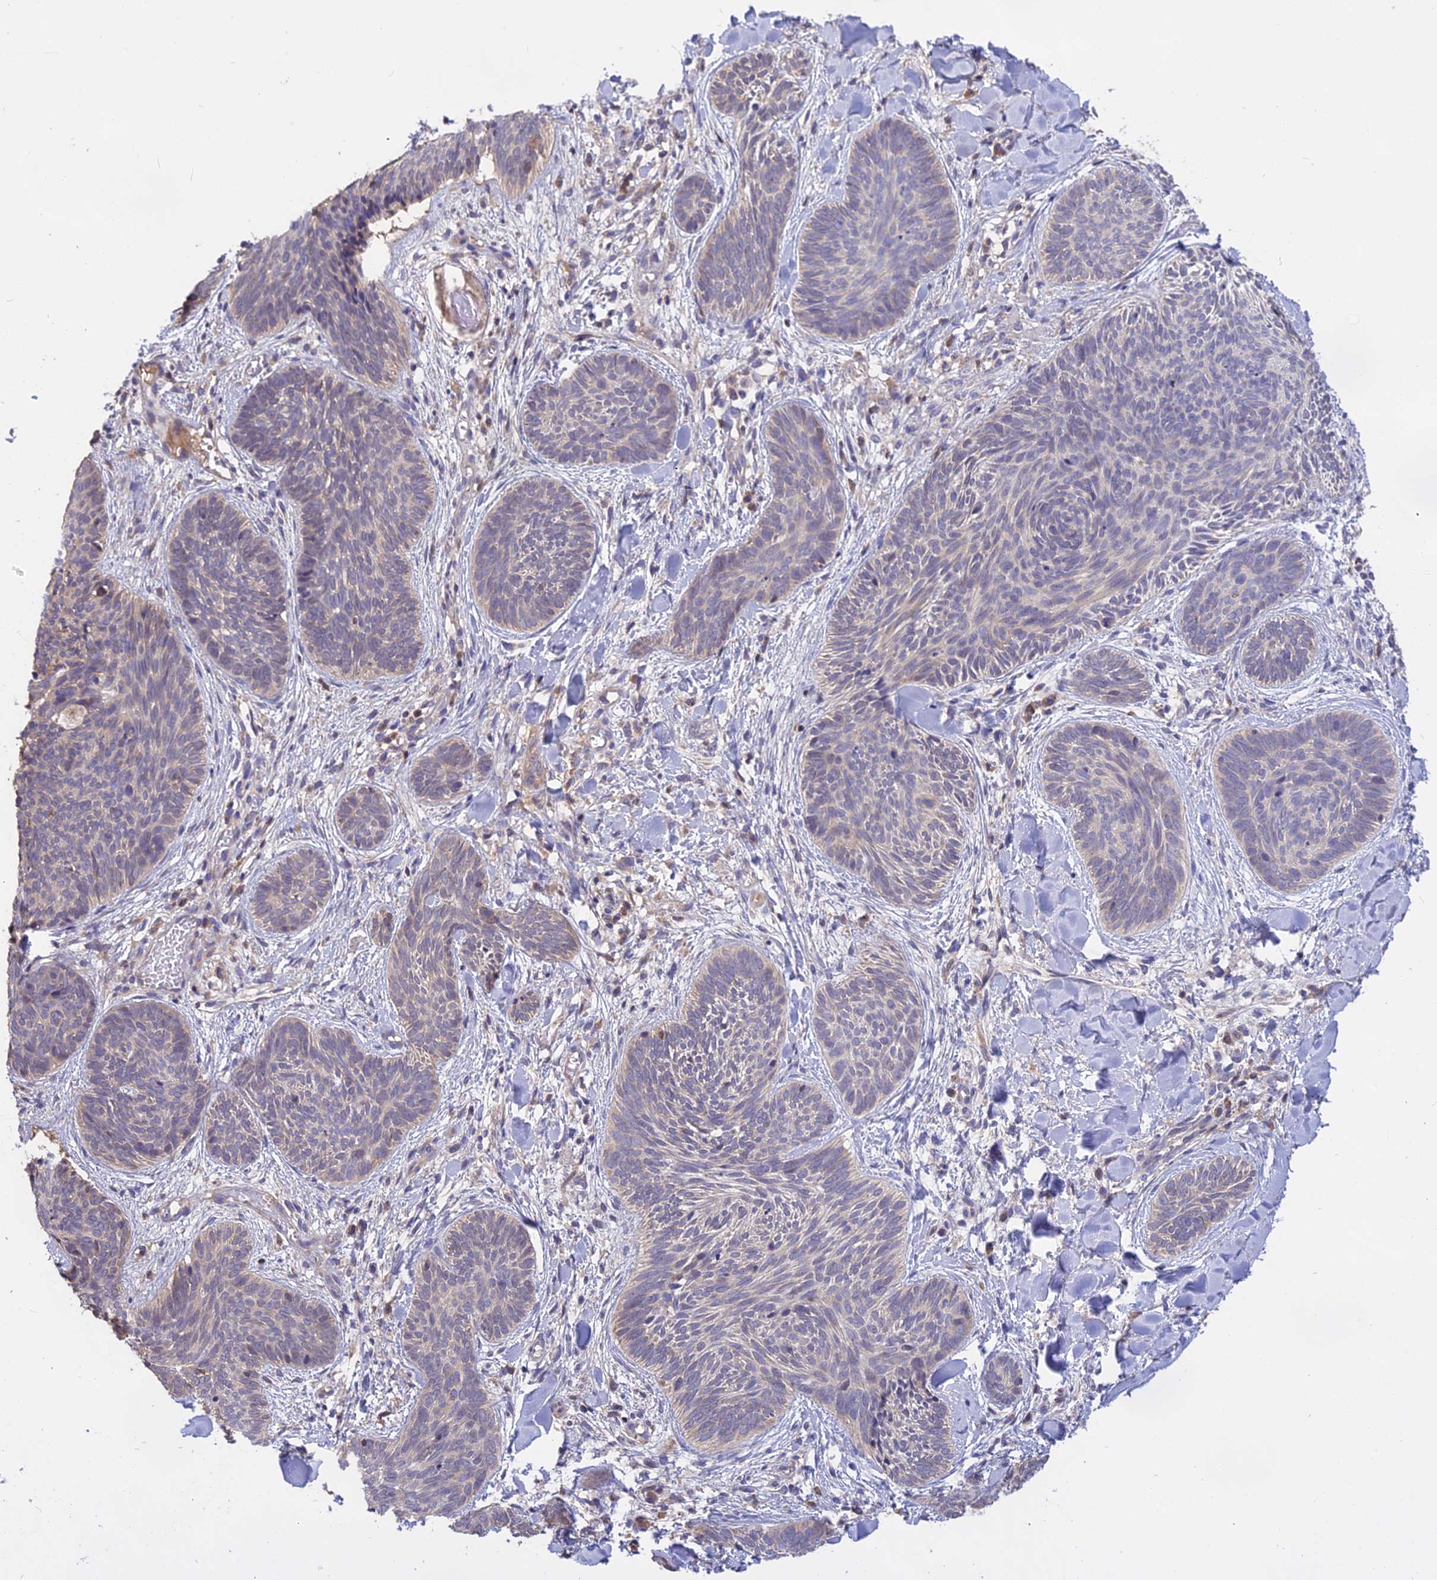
{"staining": {"intensity": "negative", "quantity": "none", "location": "none"}, "tissue": "skin cancer", "cell_type": "Tumor cells", "image_type": "cancer", "snomed": [{"axis": "morphology", "description": "Basal cell carcinoma"}, {"axis": "topography", "description": "Skin"}], "caption": "Histopathology image shows no significant protein positivity in tumor cells of skin basal cell carcinoma.", "gene": "NUDT8", "patient": {"sex": "female", "age": 81}}